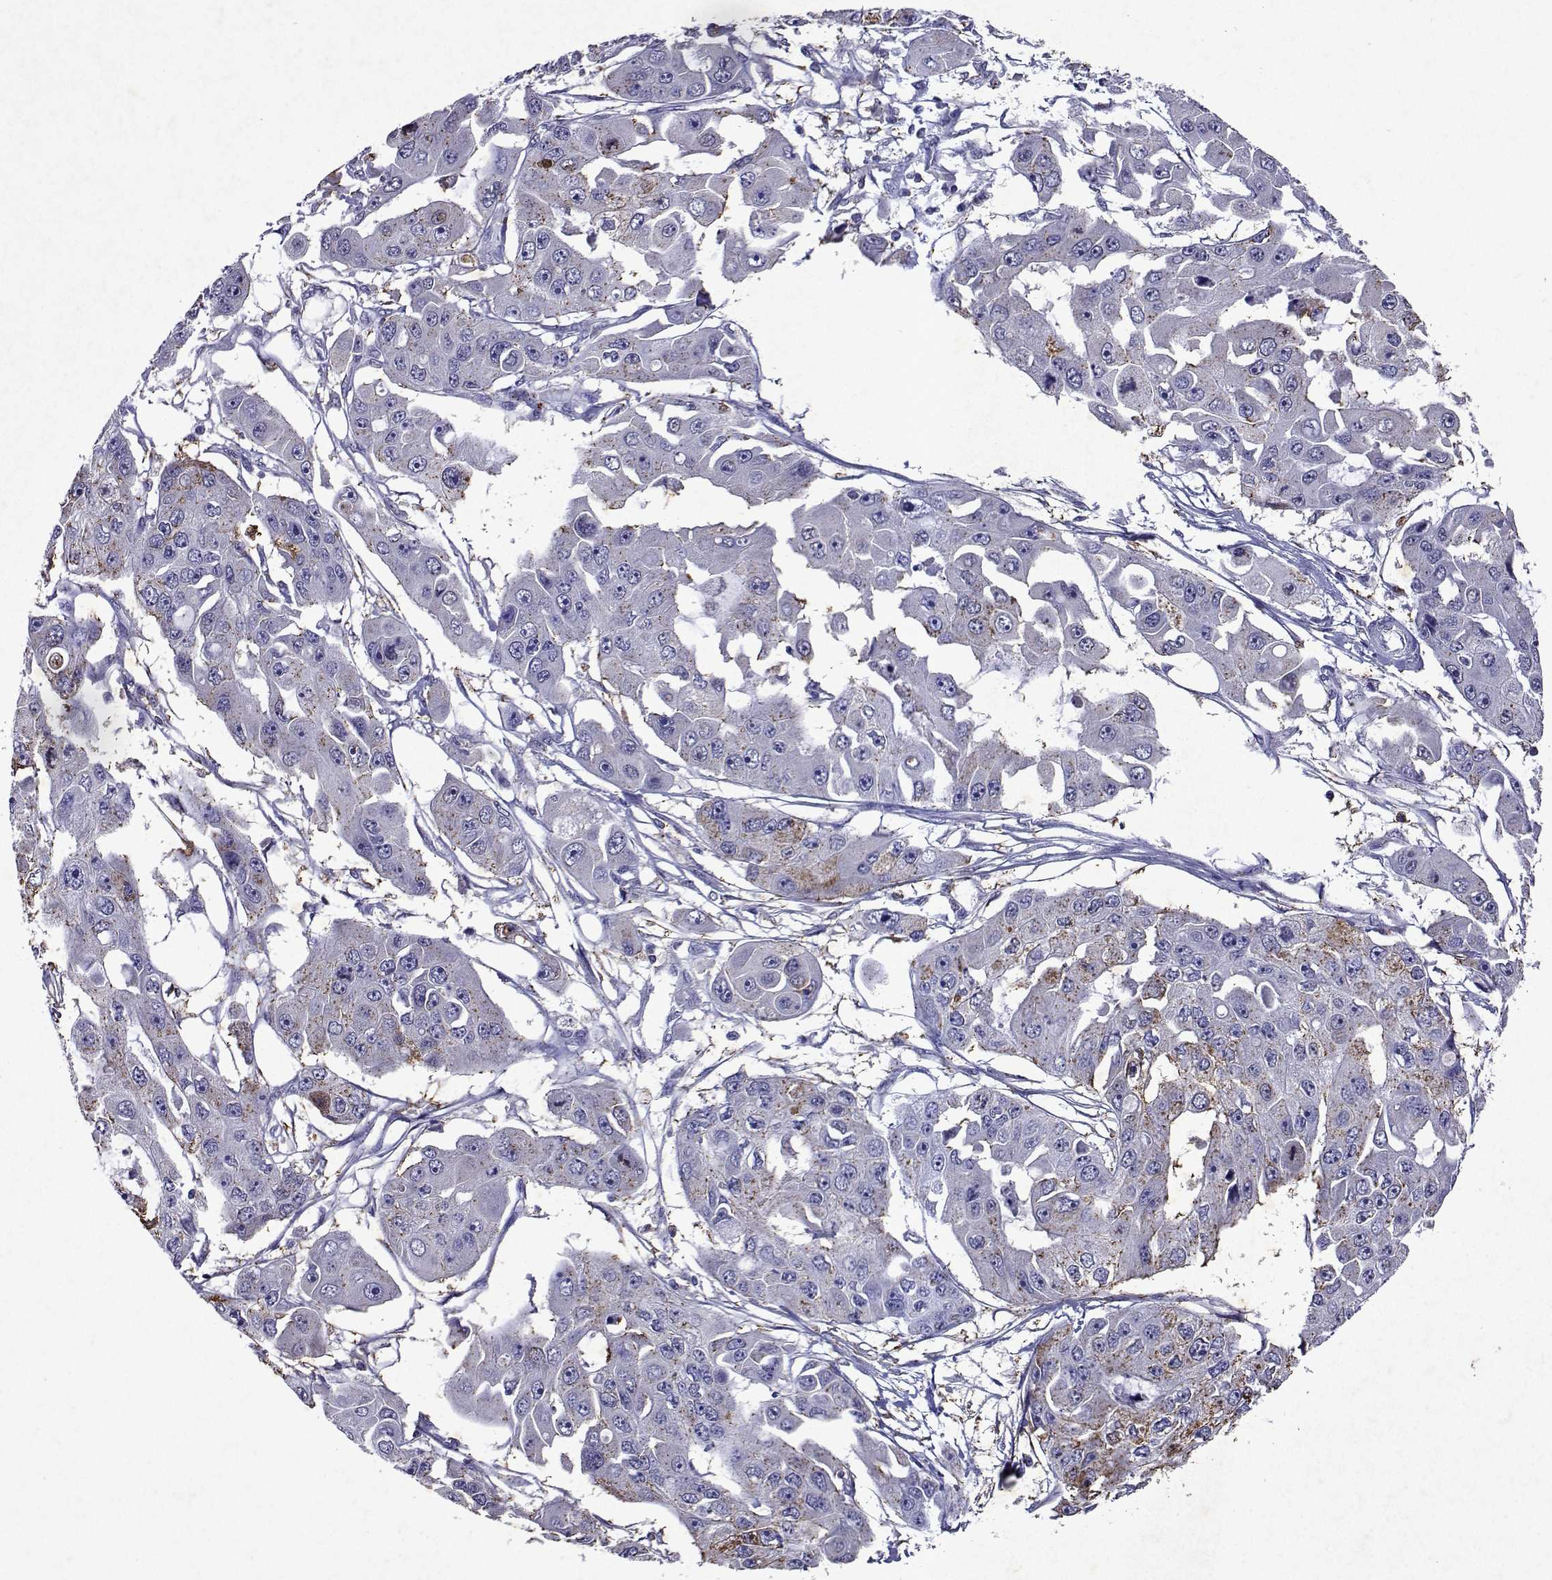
{"staining": {"intensity": "moderate", "quantity": "<25%", "location": "cytoplasmic/membranous"}, "tissue": "ovarian cancer", "cell_type": "Tumor cells", "image_type": "cancer", "snomed": [{"axis": "morphology", "description": "Cystadenocarcinoma, serous, NOS"}, {"axis": "topography", "description": "Ovary"}], "caption": "Human ovarian cancer stained for a protein (brown) exhibits moderate cytoplasmic/membranous positive staining in approximately <25% of tumor cells.", "gene": "DUSP28", "patient": {"sex": "female", "age": 56}}